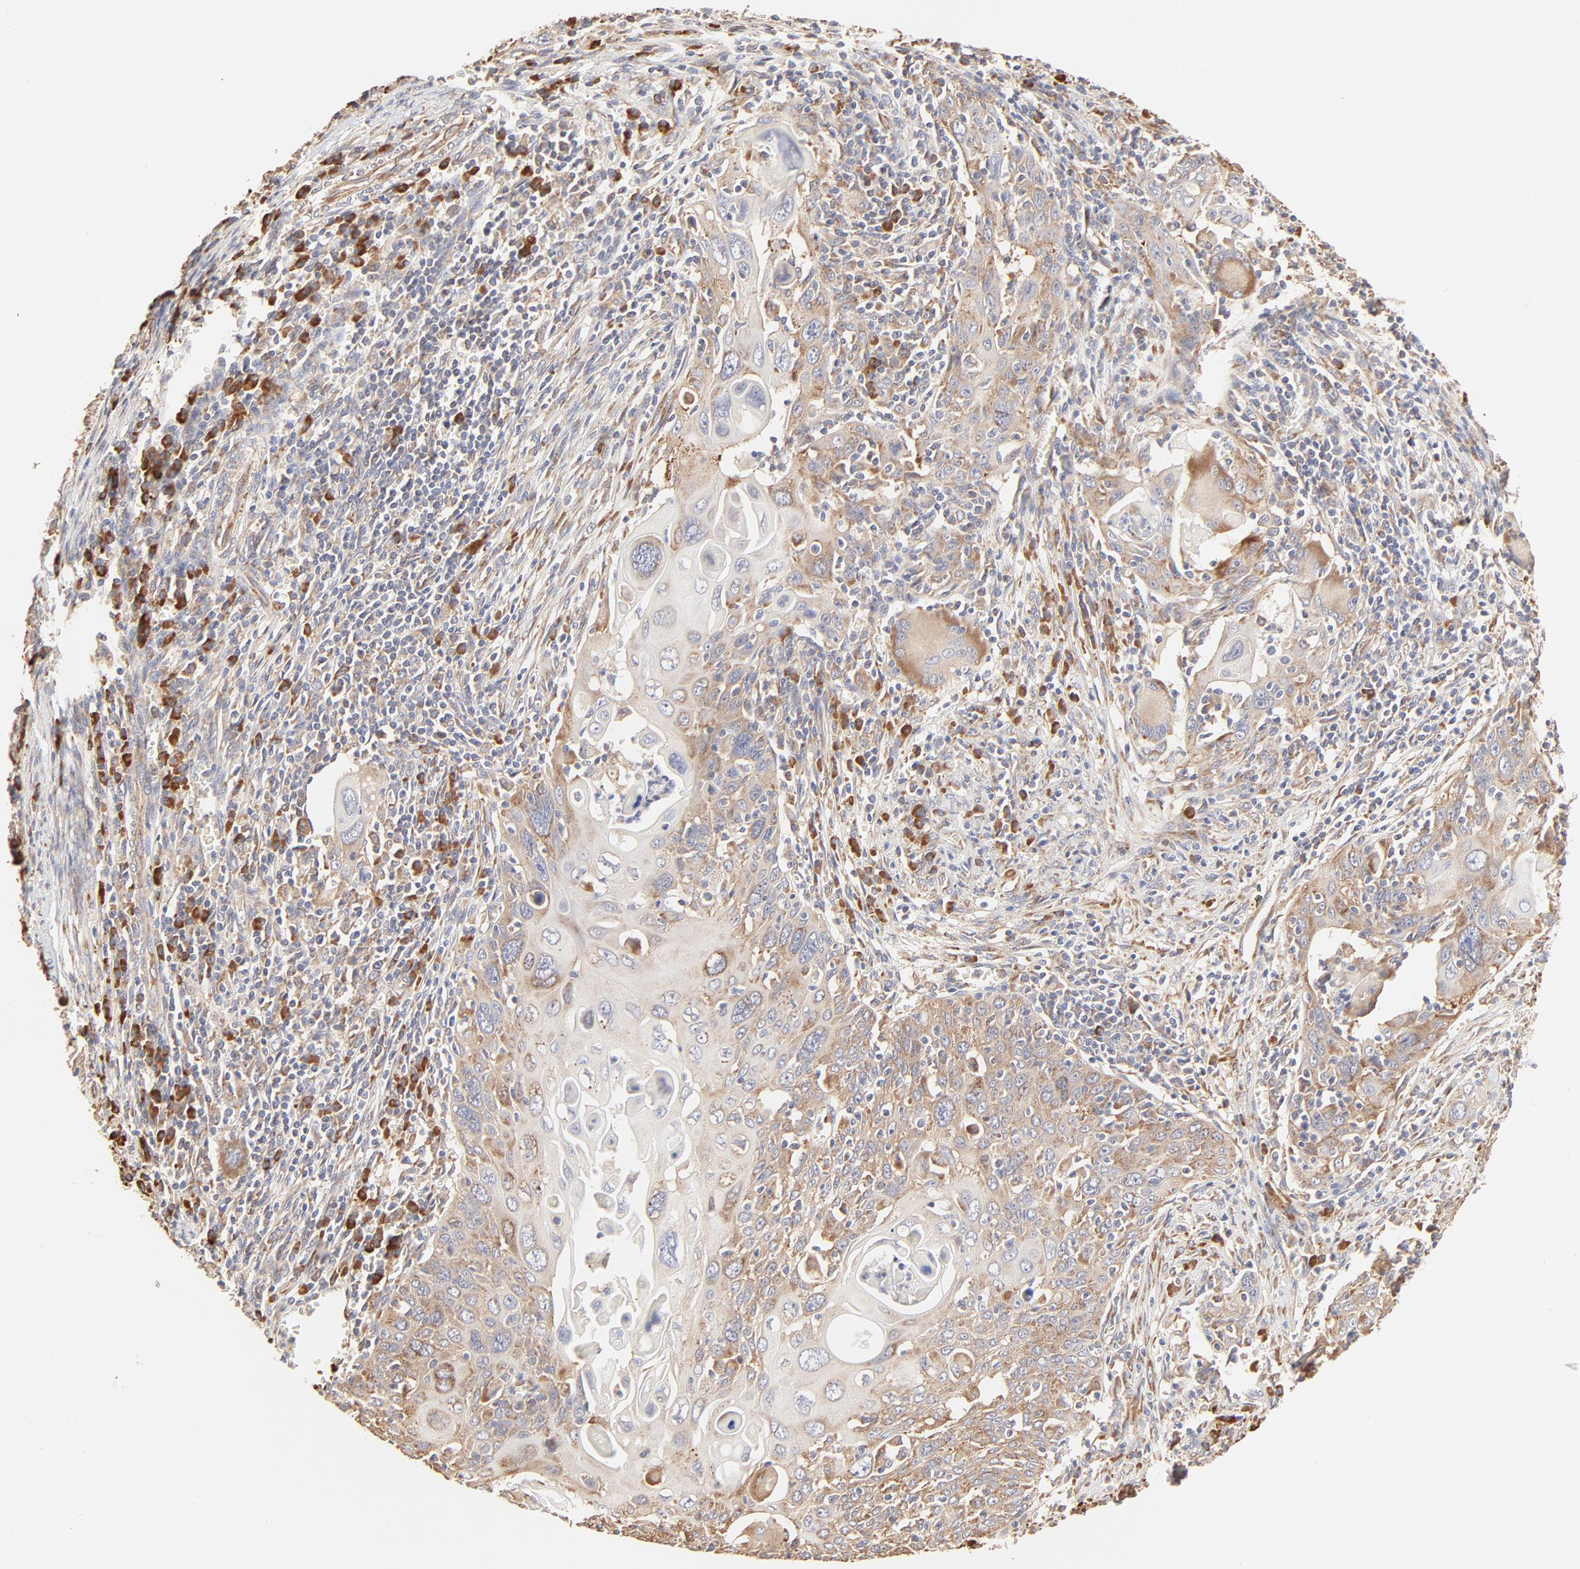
{"staining": {"intensity": "weak", "quantity": ">75%", "location": "cytoplasmic/membranous"}, "tissue": "cervical cancer", "cell_type": "Tumor cells", "image_type": "cancer", "snomed": [{"axis": "morphology", "description": "Squamous cell carcinoma, NOS"}, {"axis": "topography", "description": "Cervix"}], "caption": "DAB immunohistochemical staining of cervical squamous cell carcinoma demonstrates weak cytoplasmic/membranous protein staining in approximately >75% of tumor cells. The protein of interest is shown in brown color, while the nuclei are stained blue.", "gene": "RPS20", "patient": {"sex": "female", "age": 54}}